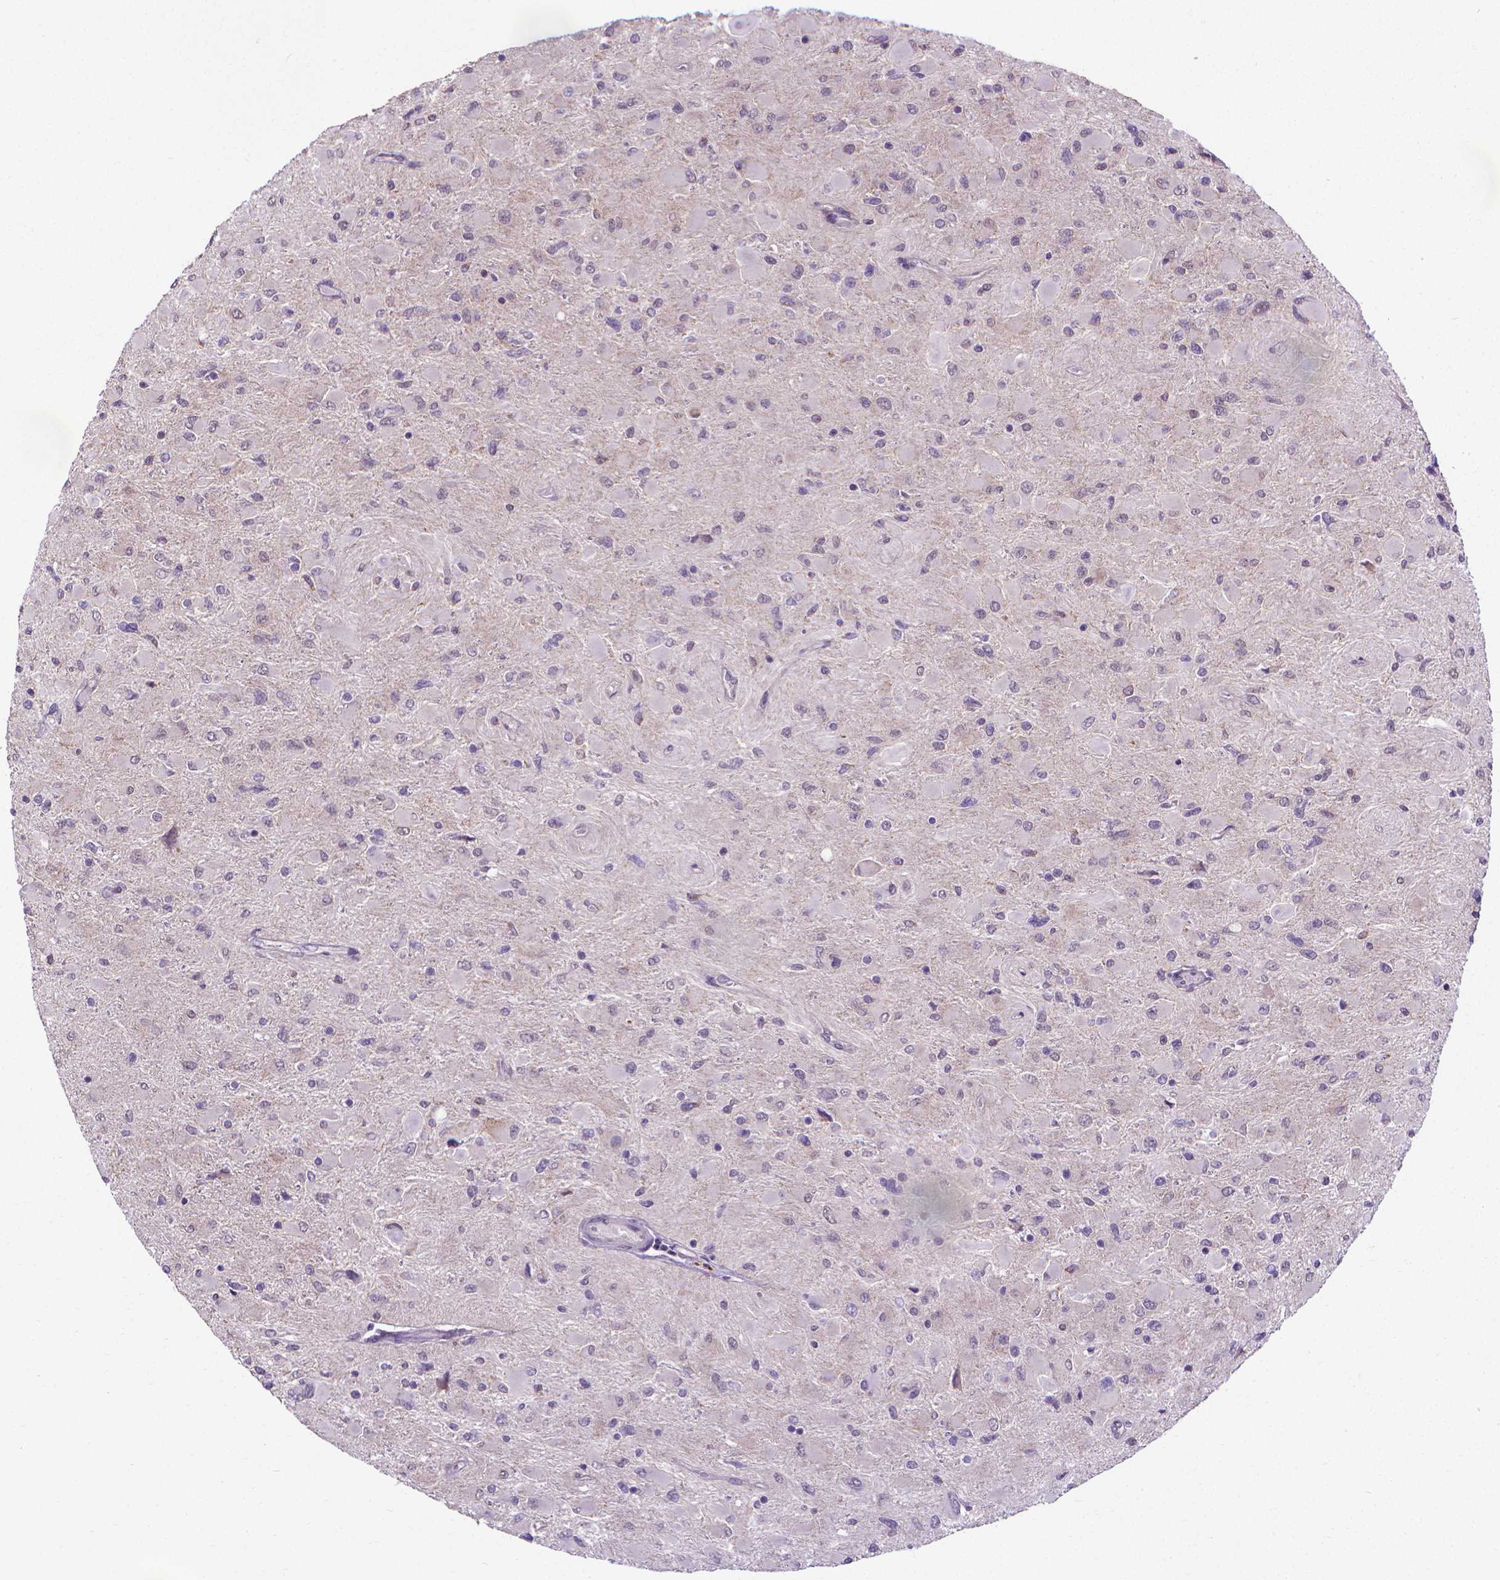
{"staining": {"intensity": "negative", "quantity": "none", "location": "none"}, "tissue": "glioma", "cell_type": "Tumor cells", "image_type": "cancer", "snomed": [{"axis": "morphology", "description": "Glioma, malignant, High grade"}, {"axis": "topography", "description": "Cerebral cortex"}], "caption": "DAB immunohistochemical staining of malignant glioma (high-grade) demonstrates no significant positivity in tumor cells.", "gene": "GPR63", "patient": {"sex": "female", "age": 36}}